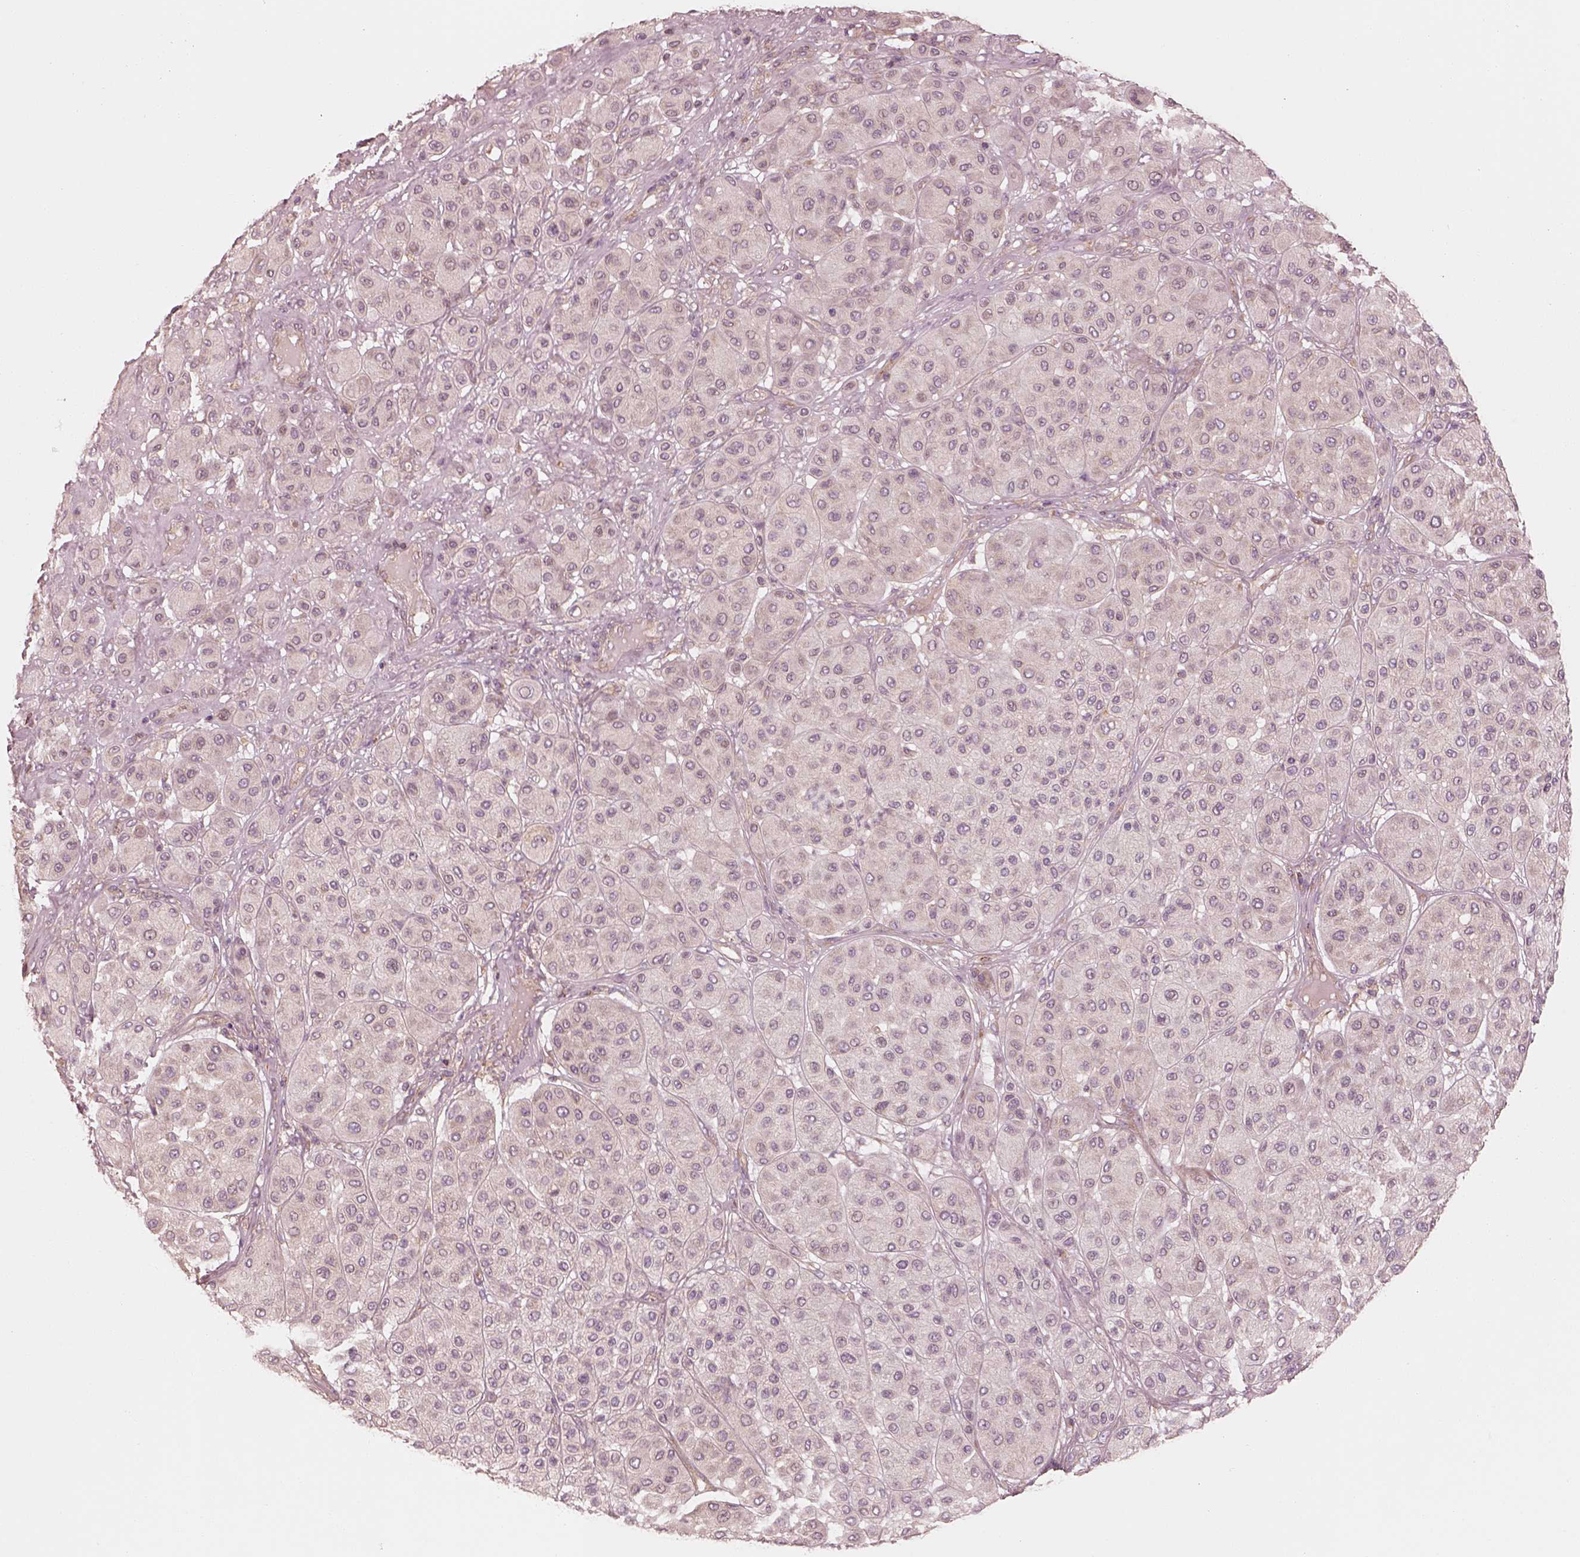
{"staining": {"intensity": "negative", "quantity": "none", "location": "none"}, "tissue": "melanoma", "cell_type": "Tumor cells", "image_type": "cancer", "snomed": [{"axis": "morphology", "description": "Malignant melanoma, Metastatic site"}, {"axis": "topography", "description": "Smooth muscle"}], "caption": "Photomicrograph shows no protein positivity in tumor cells of melanoma tissue.", "gene": "CNOT2", "patient": {"sex": "male", "age": 41}}